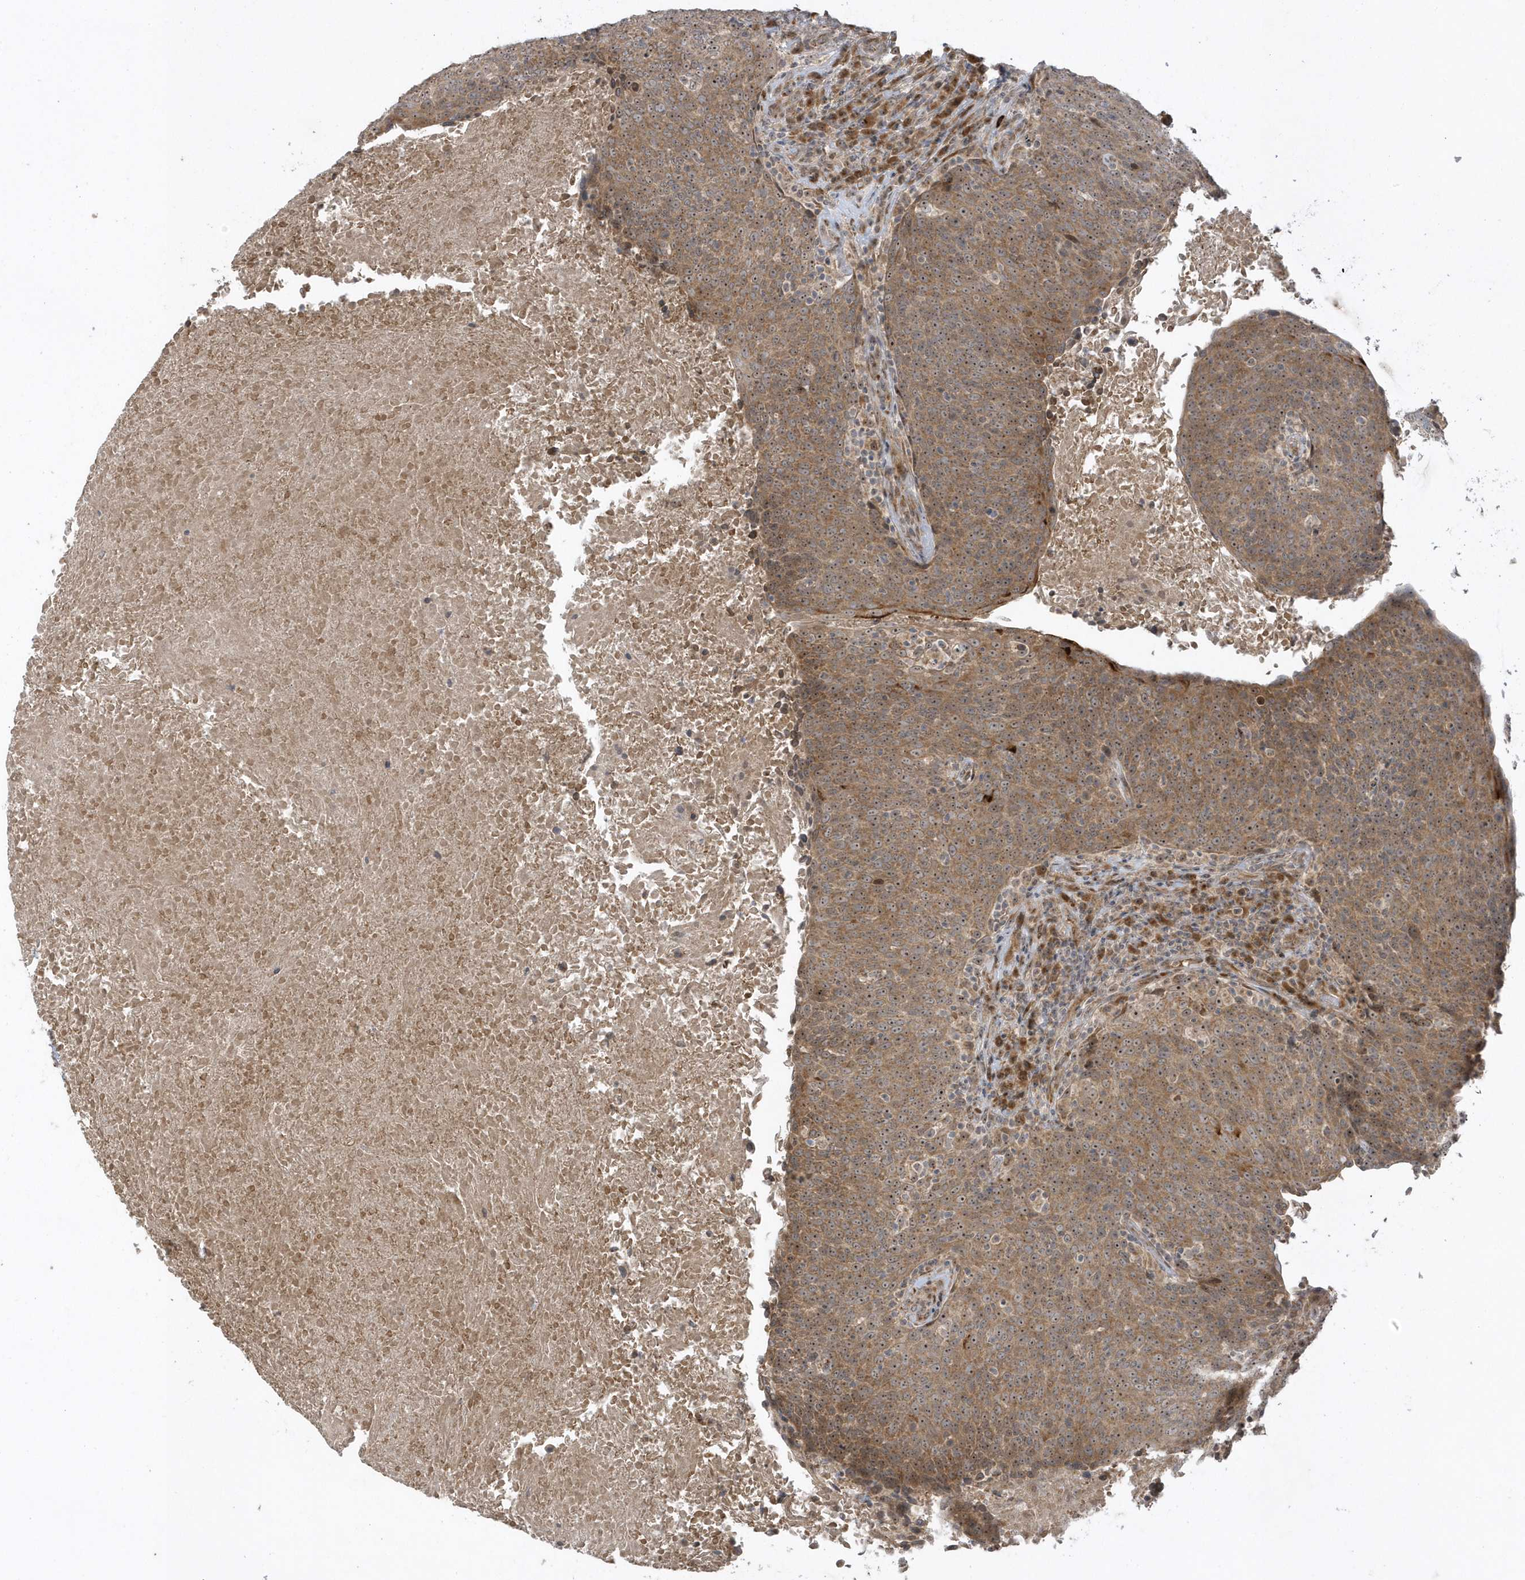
{"staining": {"intensity": "moderate", "quantity": ">75%", "location": "cytoplasmic/membranous,nuclear"}, "tissue": "head and neck cancer", "cell_type": "Tumor cells", "image_type": "cancer", "snomed": [{"axis": "morphology", "description": "Squamous cell carcinoma, NOS"}, {"axis": "morphology", "description": "Squamous cell carcinoma, metastatic, NOS"}, {"axis": "topography", "description": "Lymph node"}, {"axis": "topography", "description": "Head-Neck"}], "caption": "The photomicrograph reveals a brown stain indicating the presence of a protein in the cytoplasmic/membranous and nuclear of tumor cells in head and neck cancer.", "gene": "ECM2", "patient": {"sex": "male", "age": 62}}